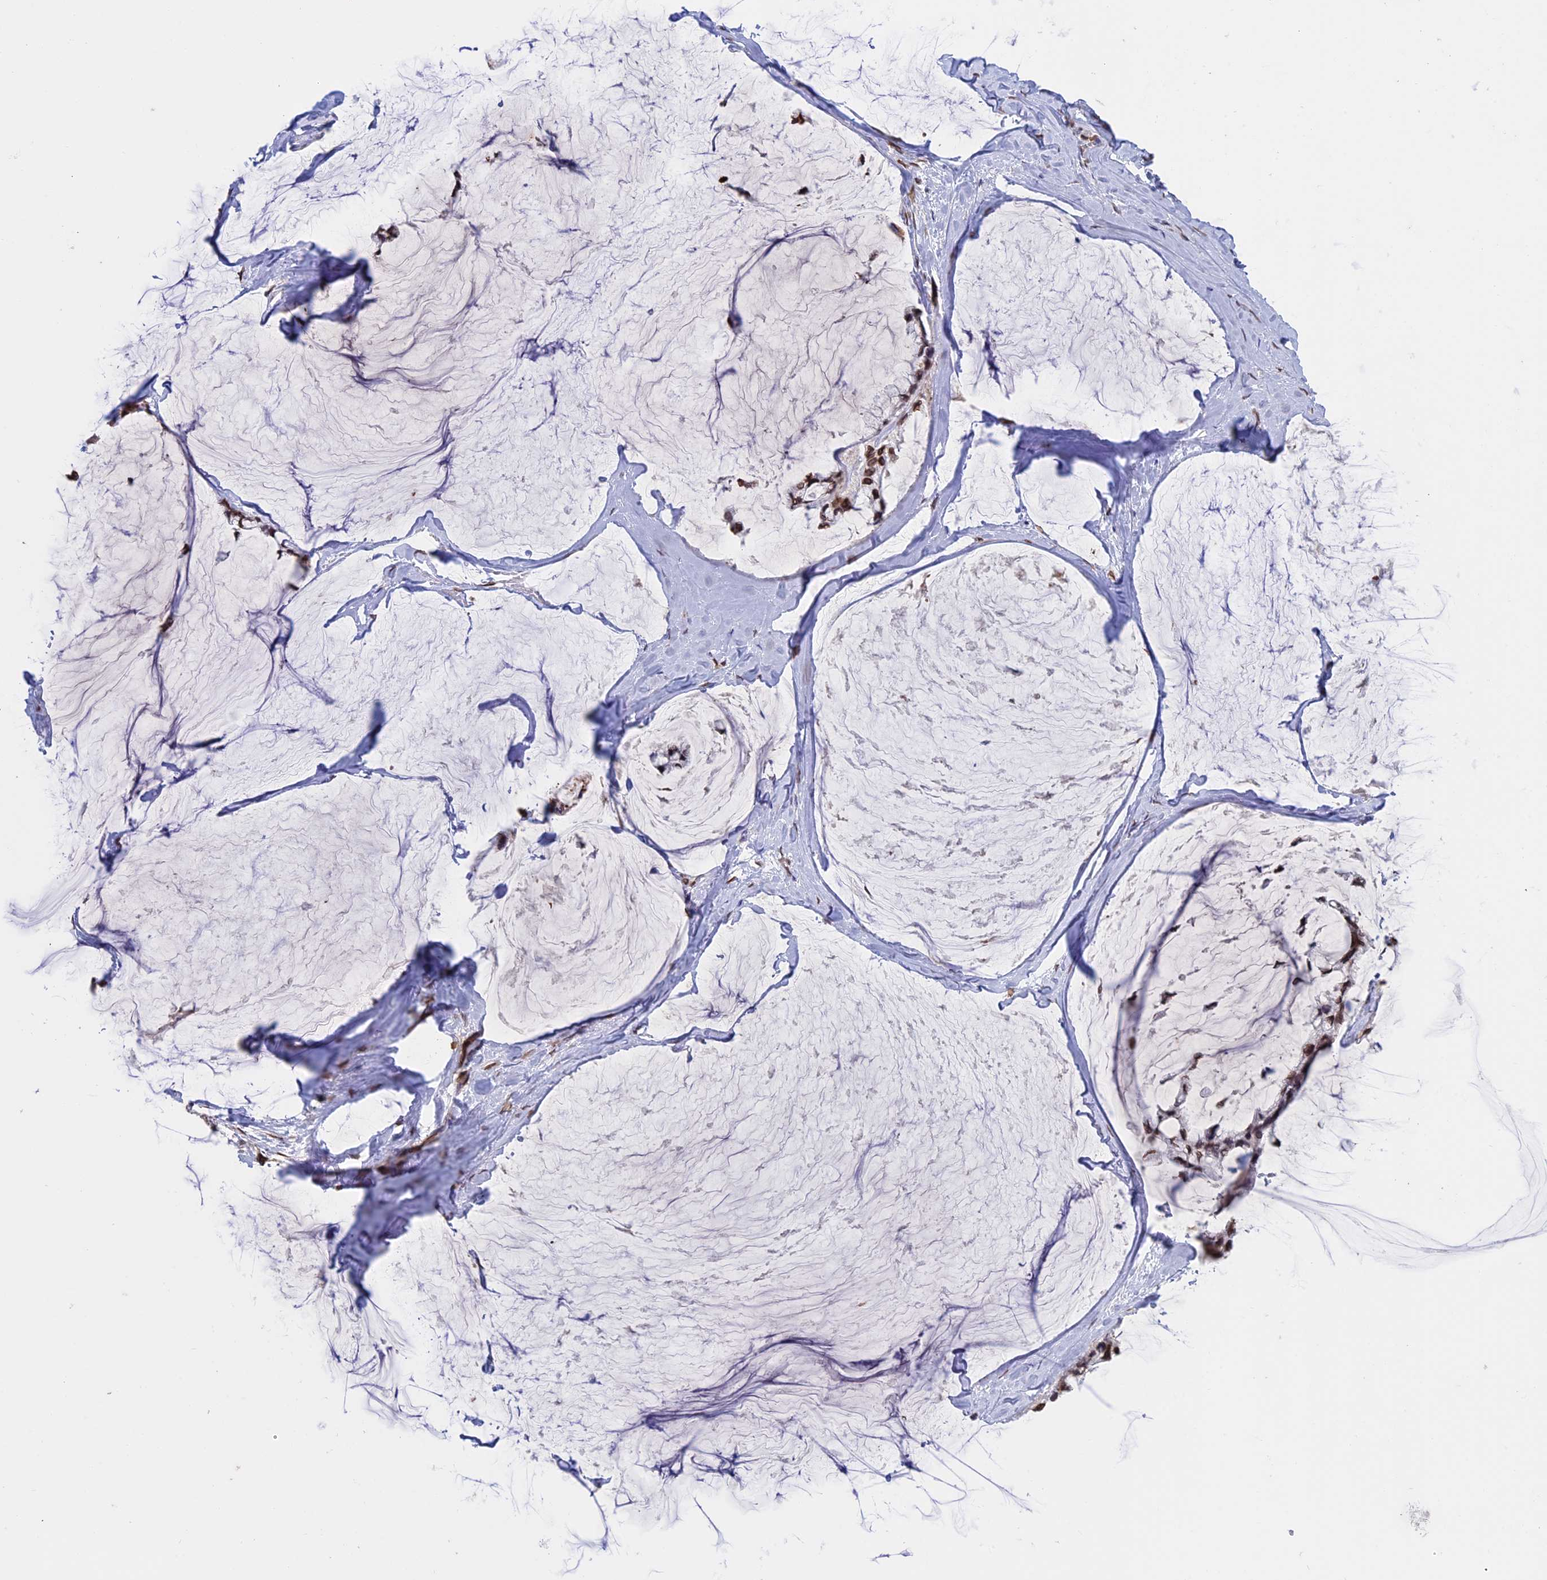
{"staining": {"intensity": "moderate", "quantity": ">75%", "location": "nuclear"}, "tissue": "ovarian cancer", "cell_type": "Tumor cells", "image_type": "cancer", "snomed": [{"axis": "morphology", "description": "Cystadenocarcinoma, mucinous, NOS"}, {"axis": "topography", "description": "Ovary"}], "caption": "An immunohistochemistry (IHC) image of neoplastic tissue is shown. Protein staining in brown highlights moderate nuclear positivity in mucinous cystadenocarcinoma (ovarian) within tumor cells.", "gene": "TMPRSS7", "patient": {"sex": "female", "age": 39}}